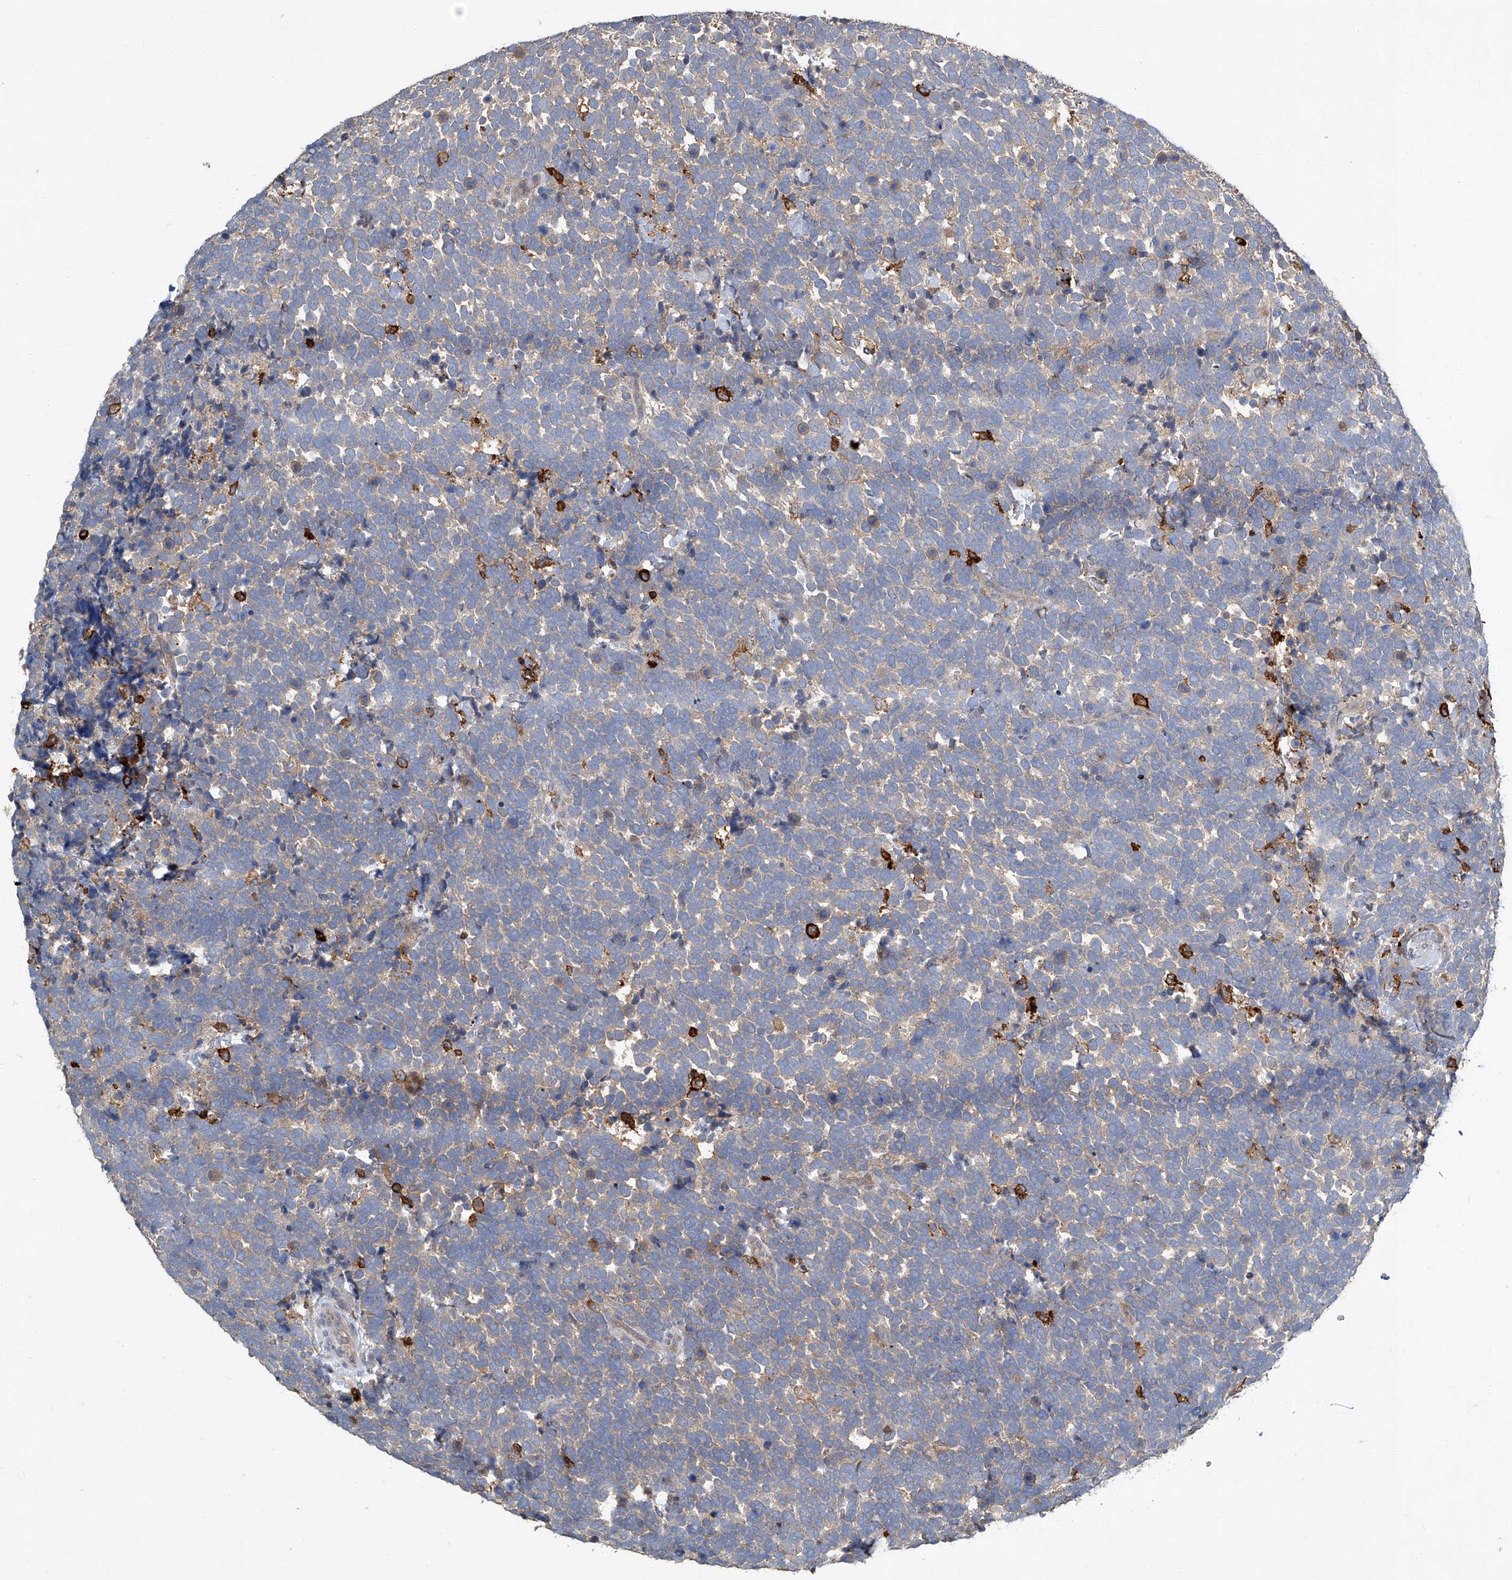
{"staining": {"intensity": "negative", "quantity": "none", "location": "none"}, "tissue": "urothelial cancer", "cell_type": "Tumor cells", "image_type": "cancer", "snomed": [{"axis": "morphology", "description": "Urothelial carcinoma, High grade"}, {"axis": "topography", "description": "Urinary bladder"}], "caption": "Immunohistochemistry image of neoplastic tissue: urothelial cancer stained with DAB reveals no significant protein positivity in tumor cells.", "gene": "FAM167A", "patient": {"sex": "female", "age": 82}}